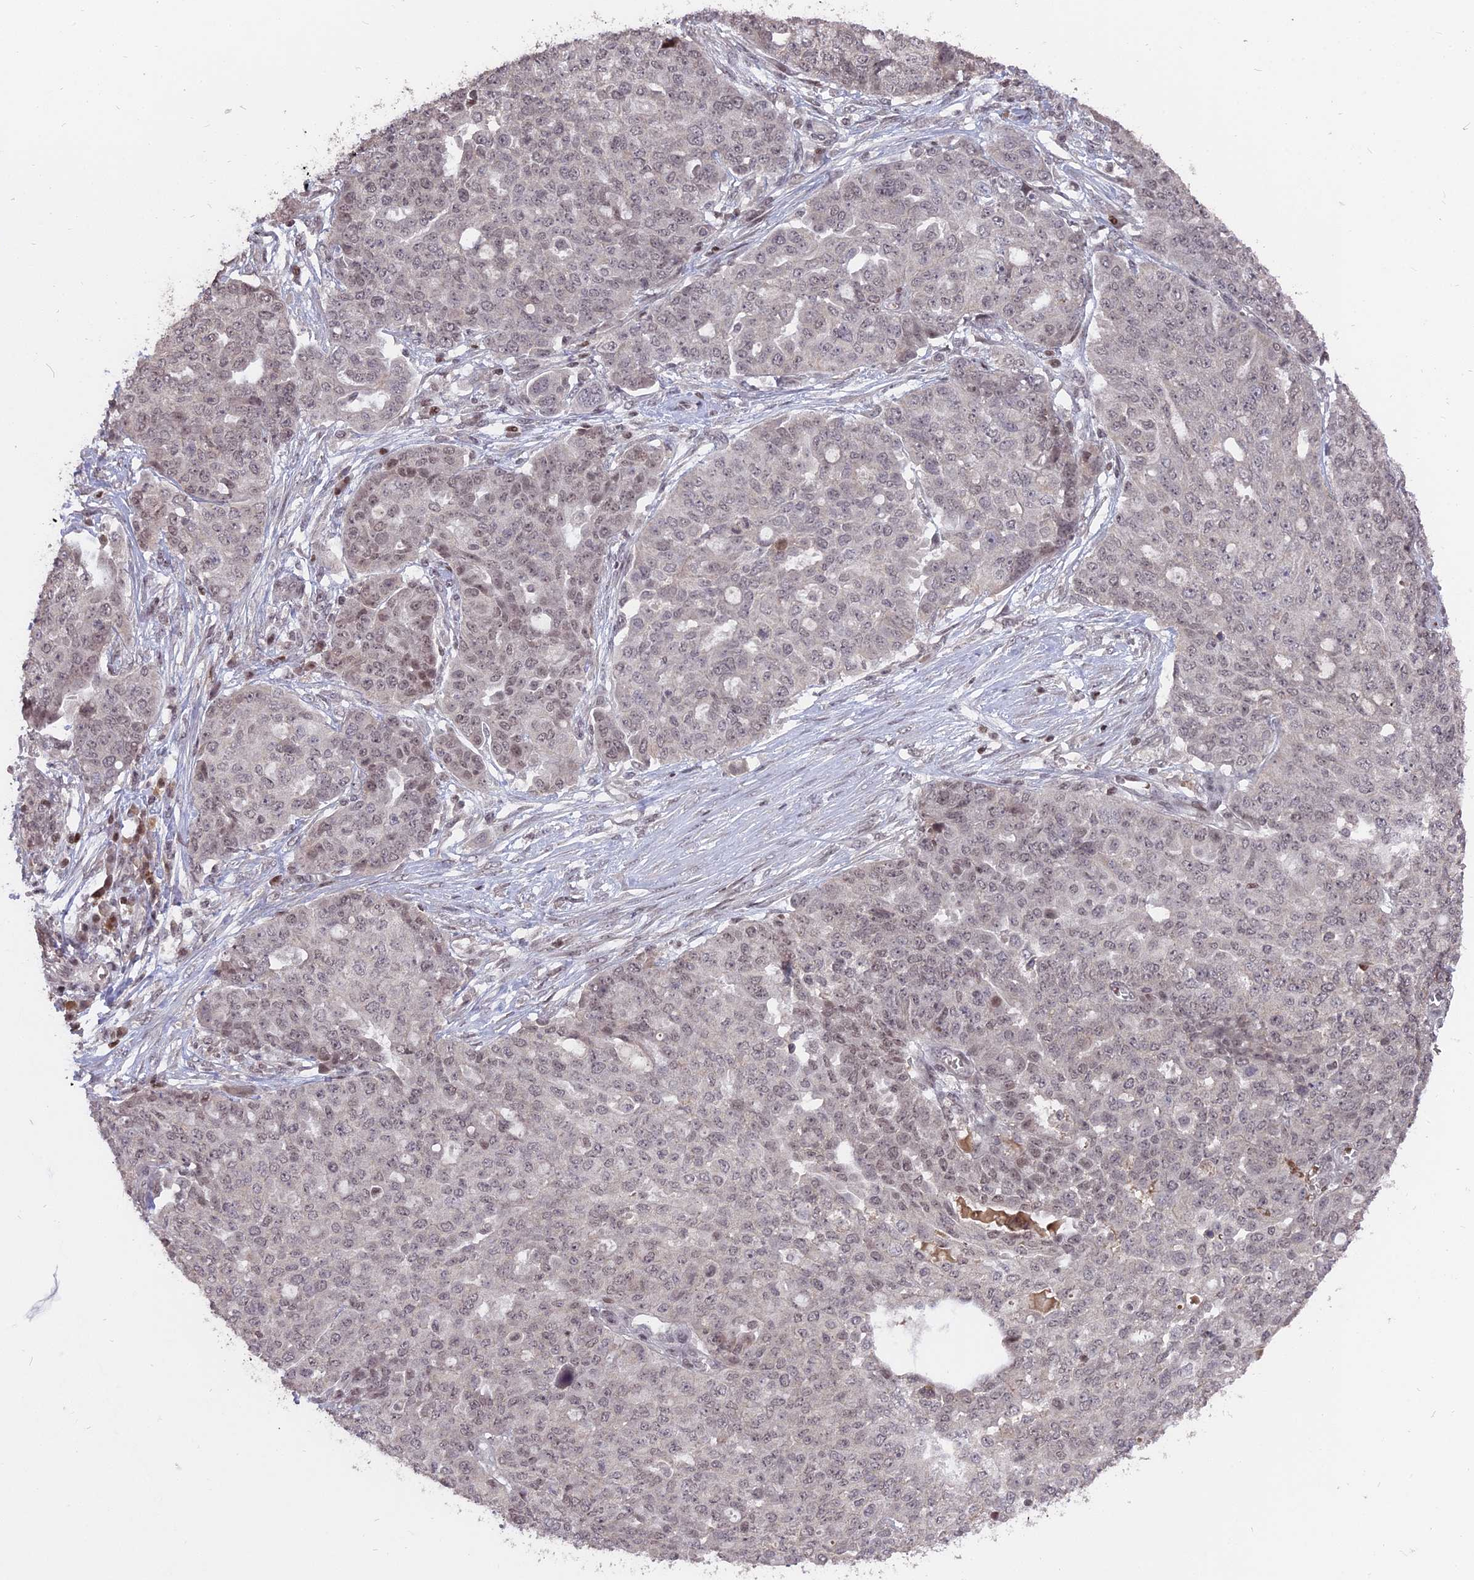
{"staining": {"intensity": "weak", "quantity": "<25%", "location": "nuclear"}, "tissue": "ovarian cancer", "cell_type": "Tumor cells", "image_type": "cancer", "snomed": [{"axis": "morphology", "description": "Cystadenocarcinoma, serous, NOS"}, {"axis": "topography", "description": "Soft tissue"}, {"axis": "topography", "description": "Ovary"}], "caption": "Protein analysis of ovarian cancer (serous cystadenocarcinoma) demonstrates no significant expression in tumor cells.", "gene": "NR1H3", "patient": {"sex": "female", "age": 57}}